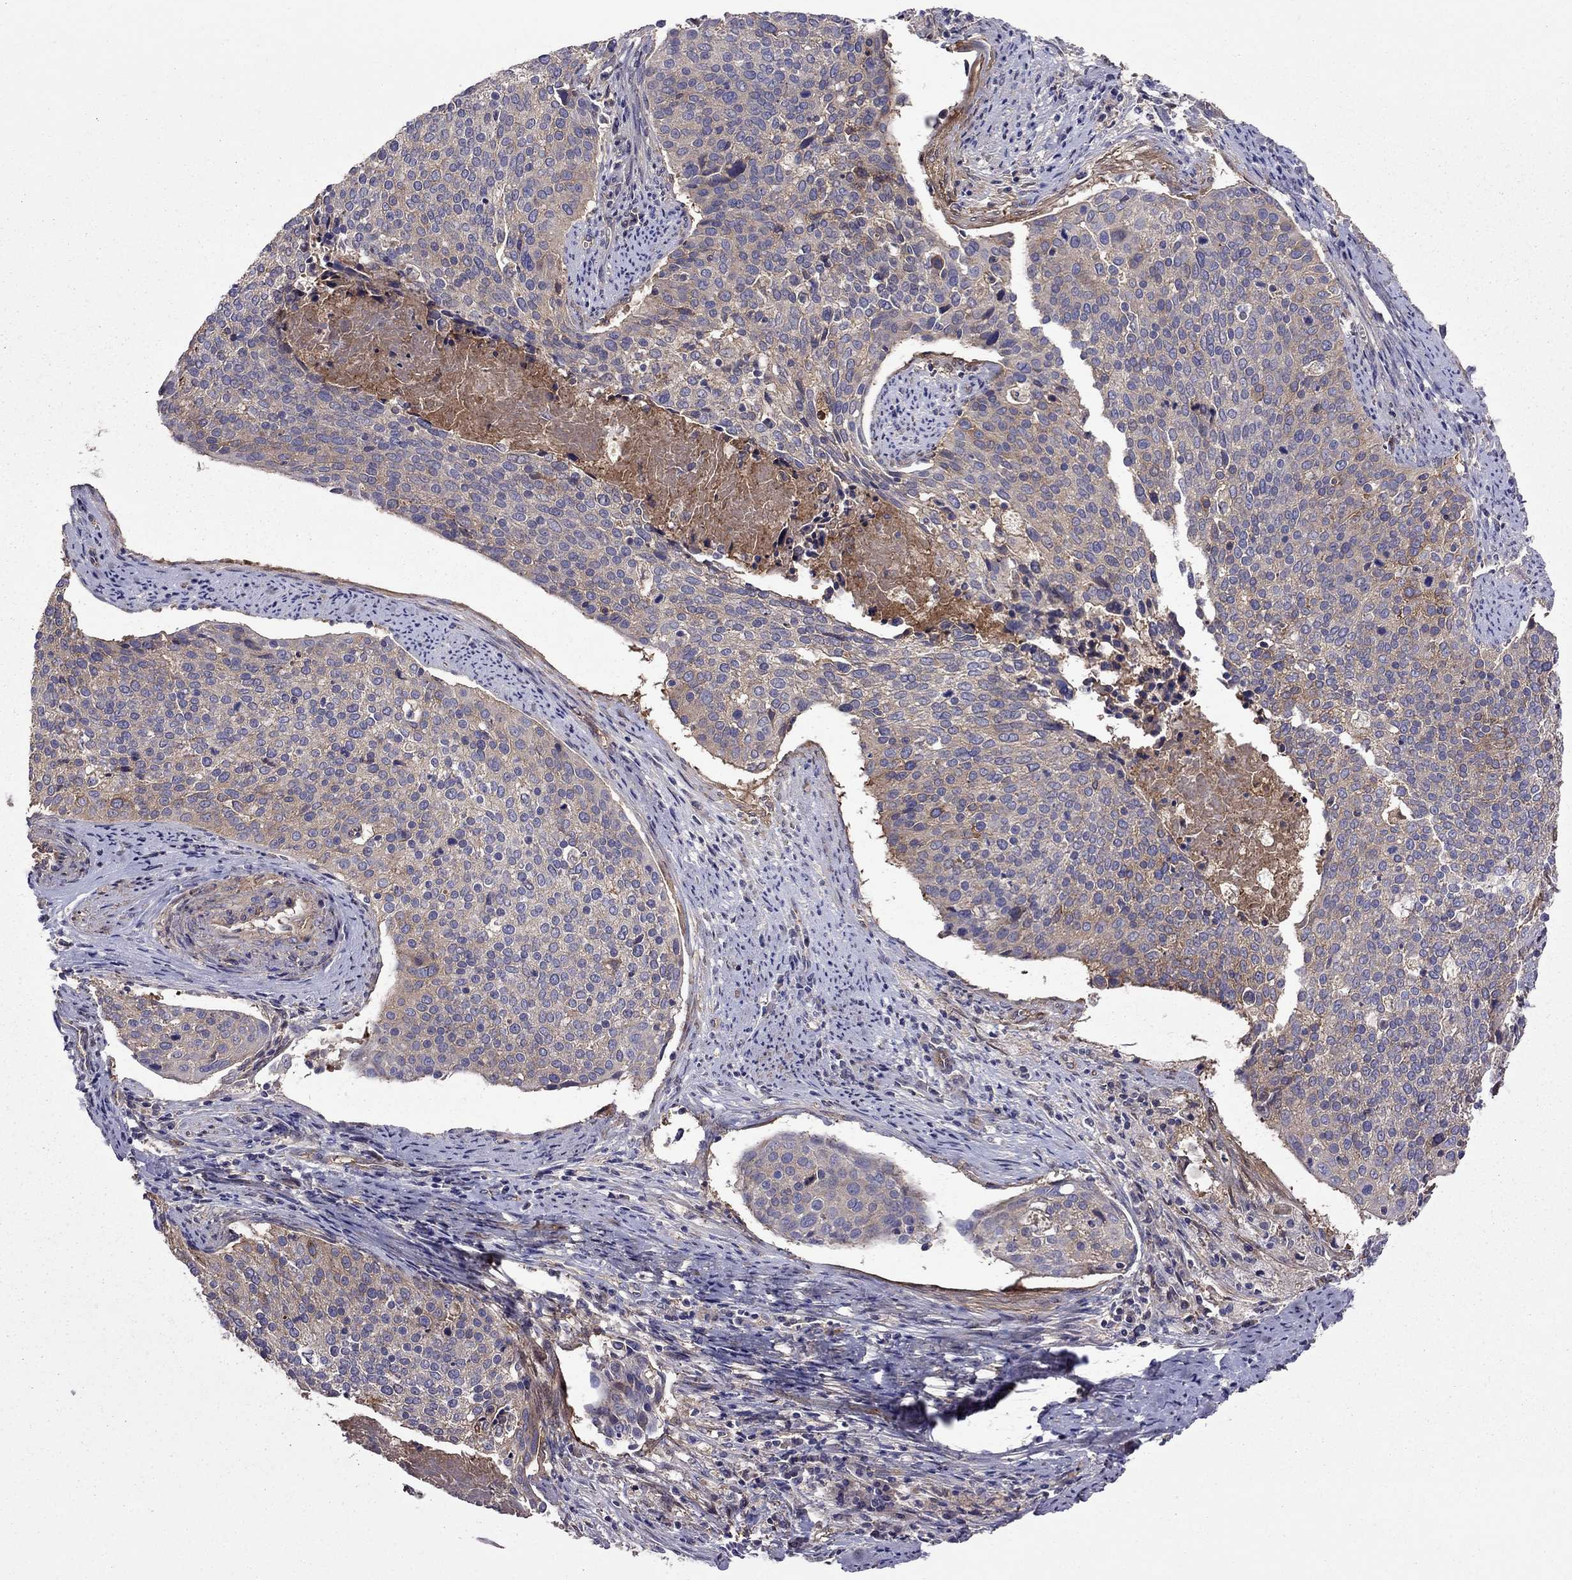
{"staining": {"intensity": "weak", "quantity": ">75%", "location": "cytoplasmic/membranous"}, "tissue": "cervical cancer", "cell_type": "Tumor cells", "image_type": "cancer", "snomed": [{"axis": "morphology", "description": "Squamous cell carcinoma, NOS"}, {"axis": "topography", "description": "Cervix"}], "caption": "IHC micrograph of neoplastic tissue: squamous cell carcinoma (cervical) stained using immunohistochemistry (IHC) shows low levels of weak protein expression localized specifically in the cytoplasmic/membranous of tumor cells, appearing as a cytoplasmic/membranous brown color.", "gene": "ITGB1", "patient": {"sex": "female", "age": 39}}